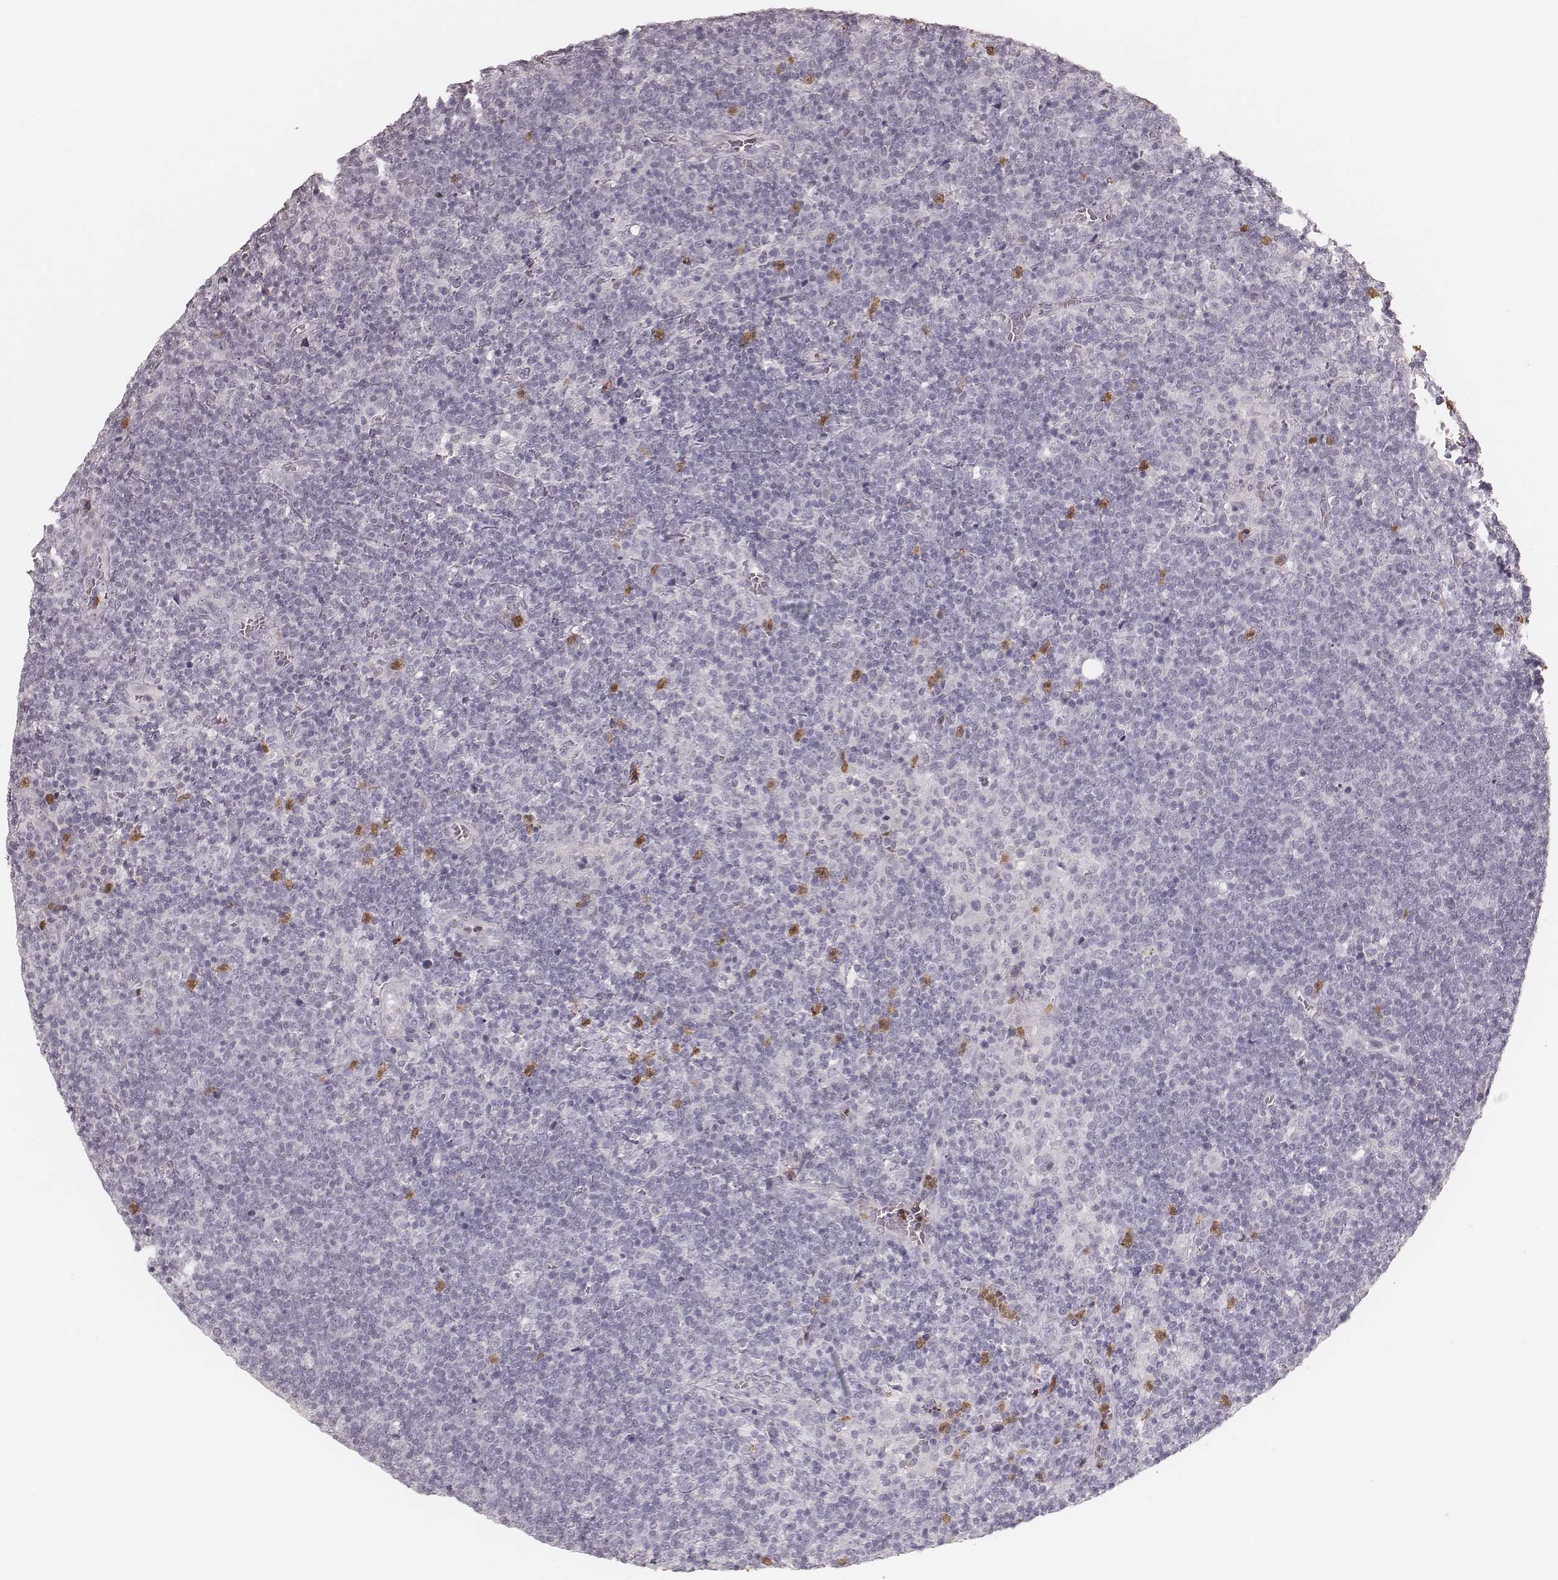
{"staining": {"intensity": "negative", "quantity": "none", "location": "none"}, "tissue": "lymphoma", "cell_type": "Tumor cells", "image_type": "cancer", "snomed": [{"axis": "morphology", "description": "Malignant lymphoma, non-Hodgkin's type, High grade"}, {"axis": "topography", "description": "Lymph node"}], "caption": "Protein analysis of lymphoma displays no significant positivity in tumor cells.", "gene": "KITLG", "patient": {"sex": "male", "age": 61}}